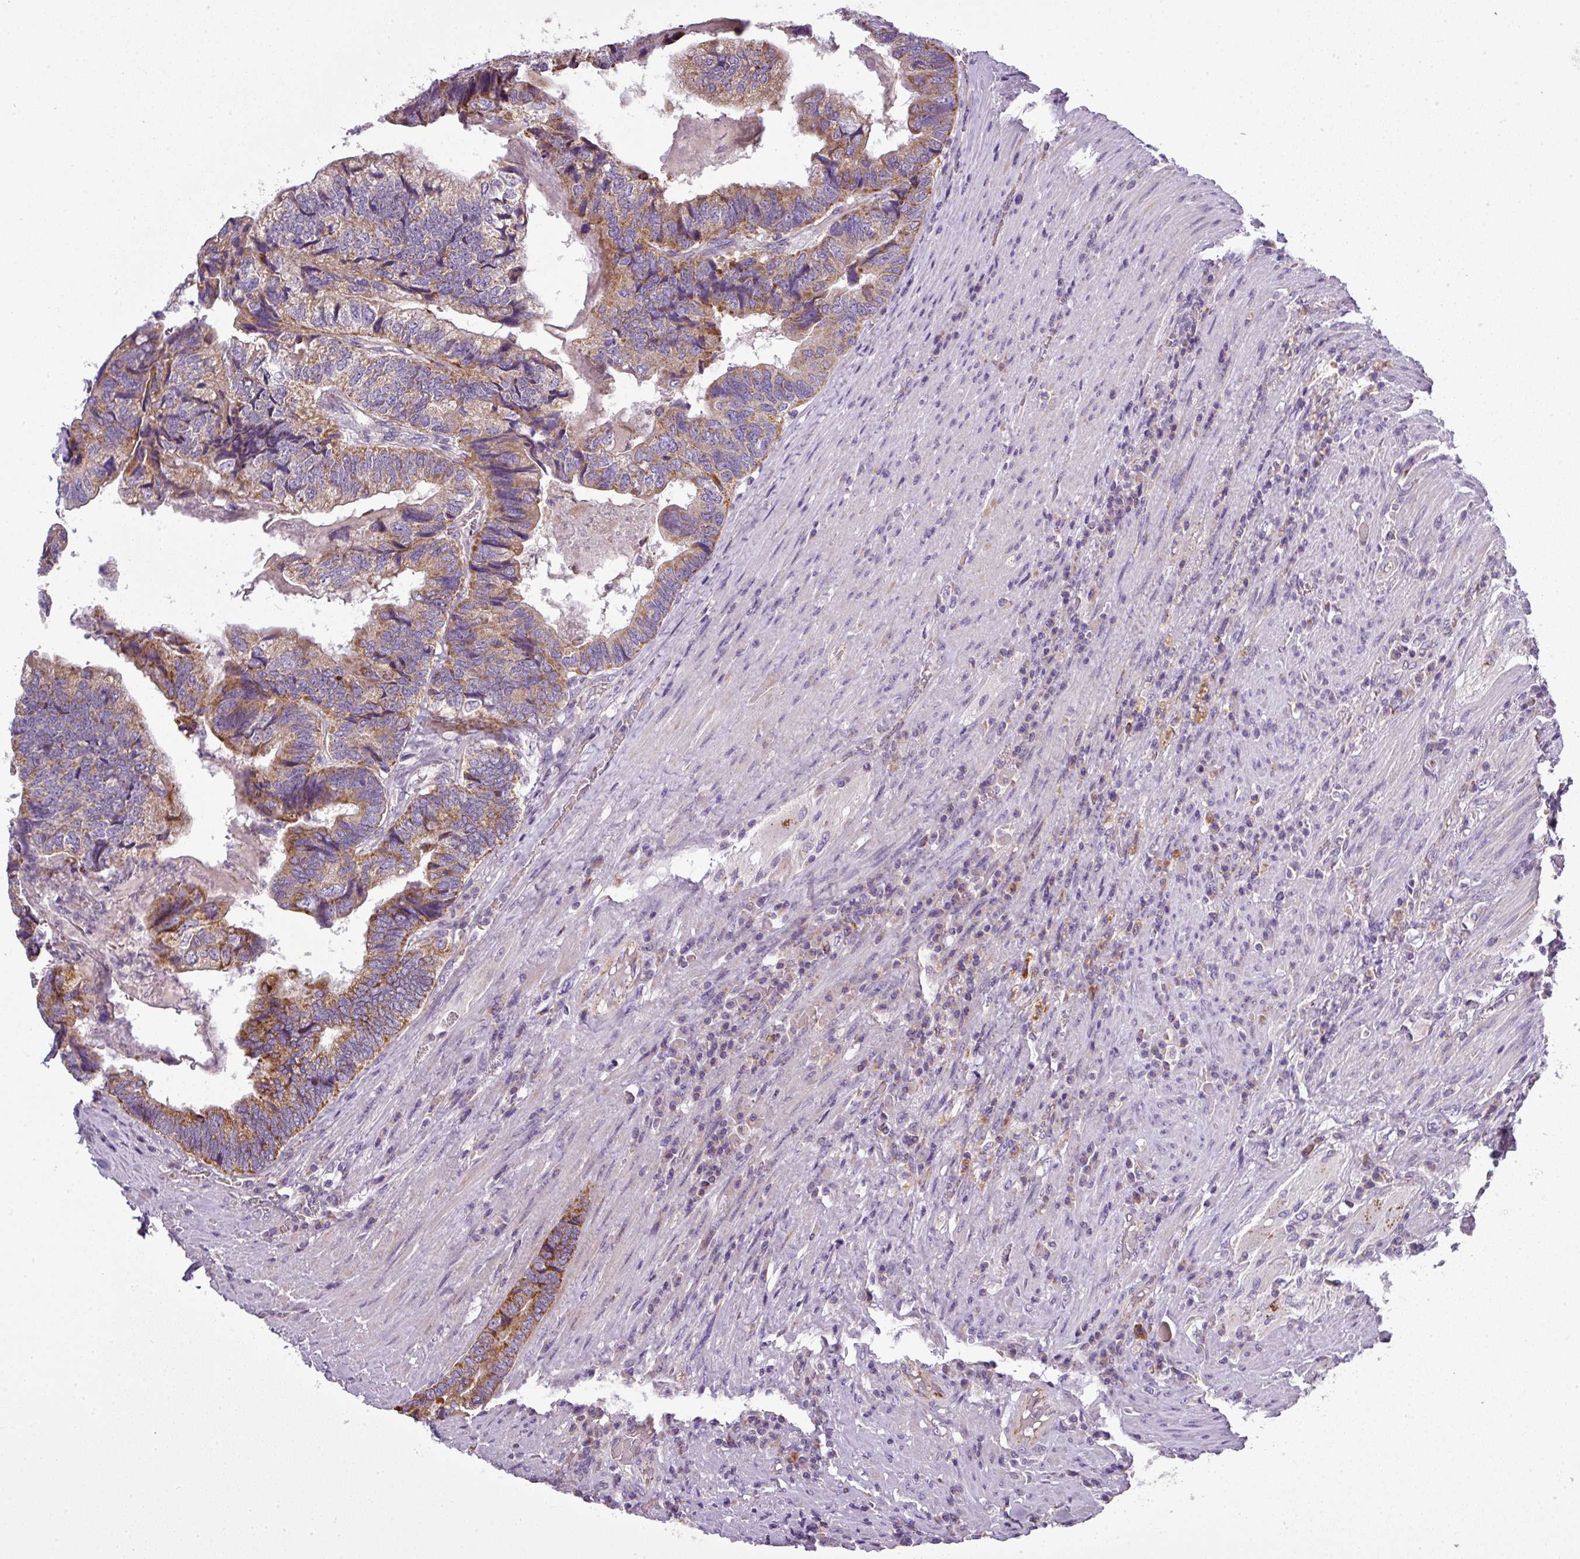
{"staining": {"intensity": "moderate", "quantity": ">75%", "location": "cytoplasmic/membranous"}, "tissue": "colorectal cancer", "cell_type": "Tumor cells", "image_type": "cancer", "snomed": [{"axis": "morphology", "description": "Adenocarcinoma, NOS"}, {"axis": "topography", "description": "Colon"}], "caption": "Brown immunohistochemical staining in adenocarcinoma (colorectal) reveals moderate cytoplasmic/membranous expression in approximately >75% of tumor cells.", "gene": "PNMA6A", "patient": {"sex": "female", "age": 67}}